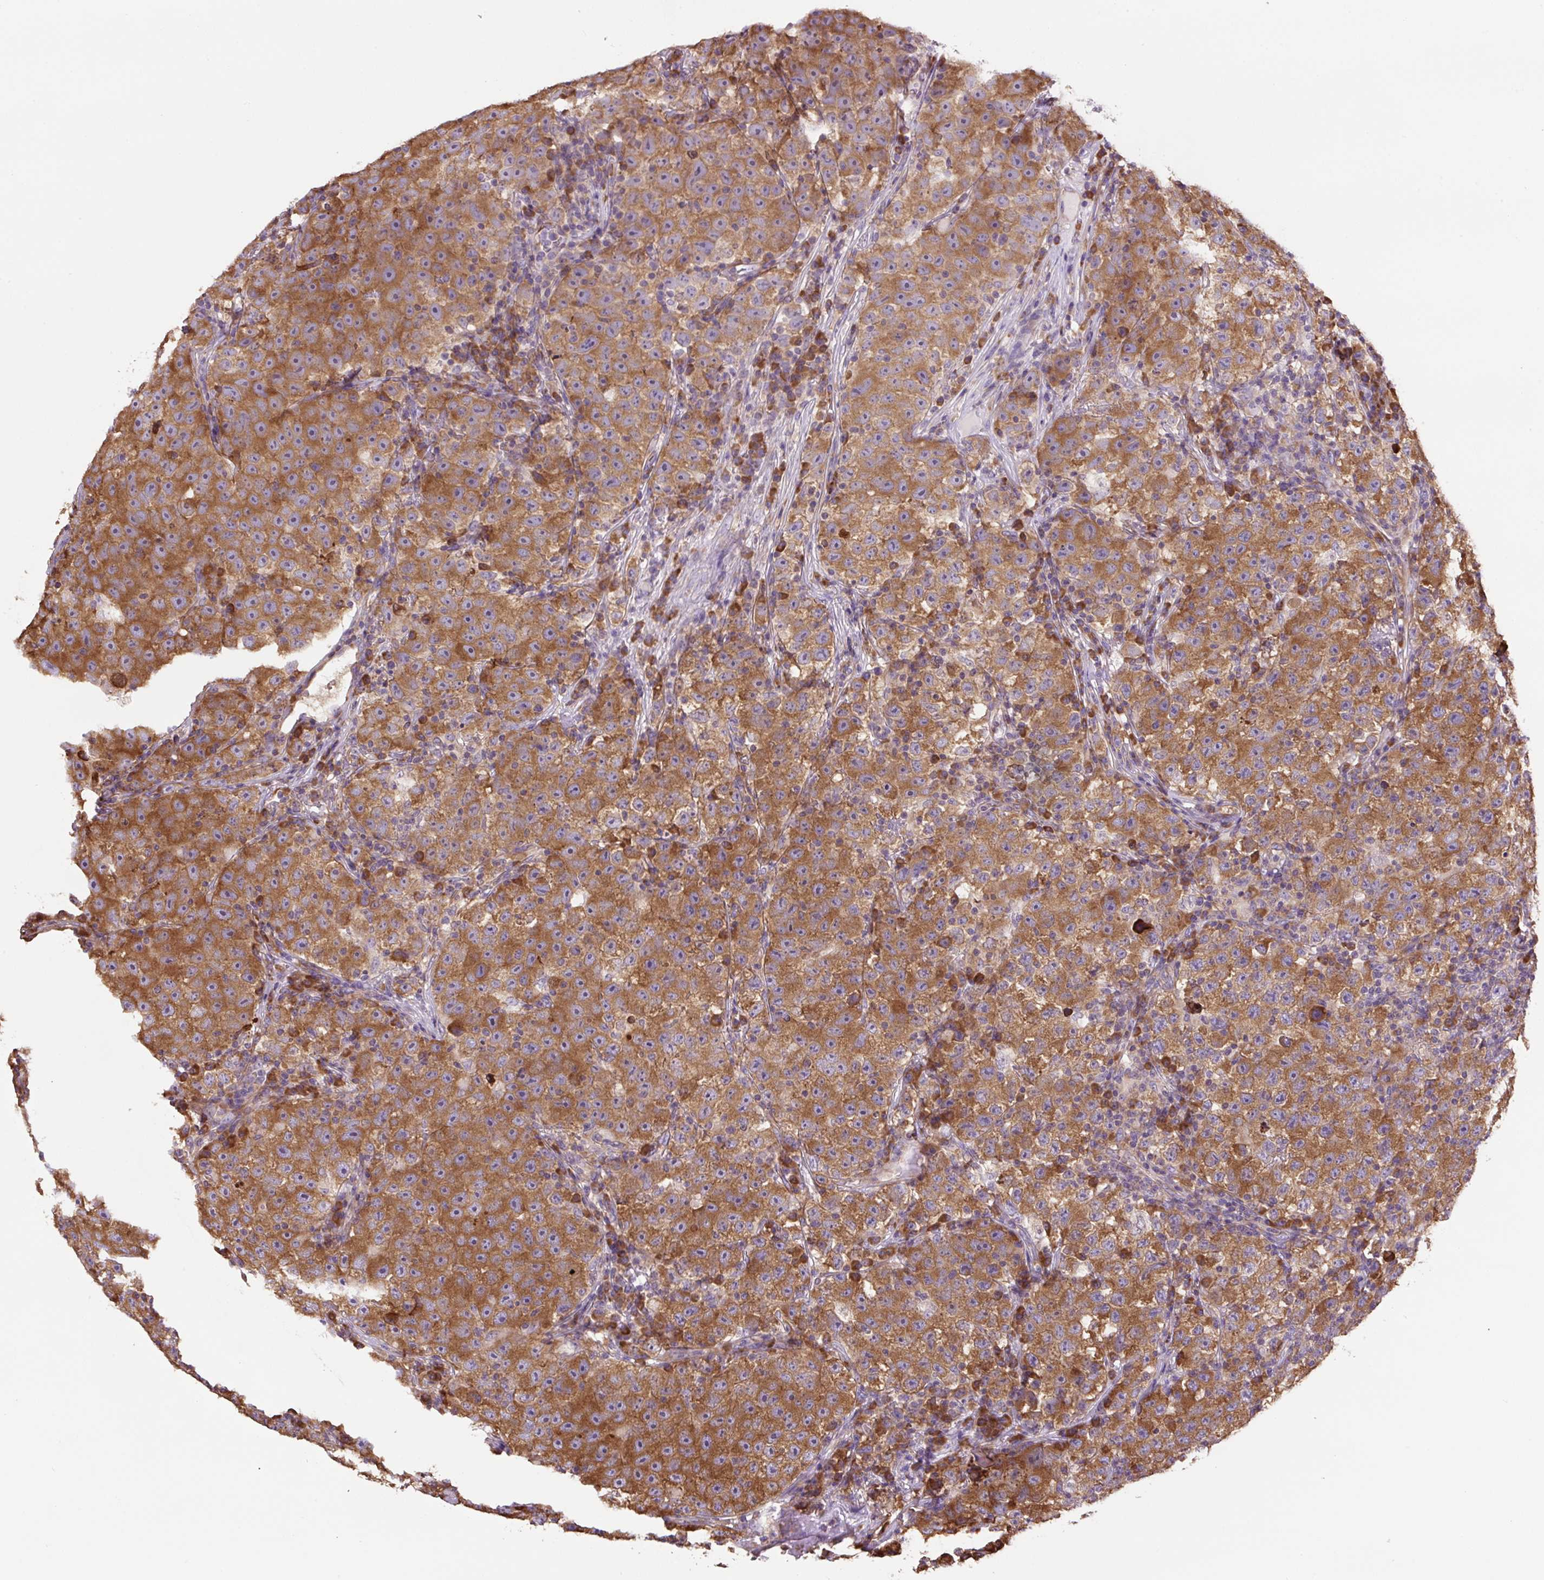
{"staining": {"intensity": "strong", "quantity": ">75%", "location": "cytoplasmic/membranous"}, "tissue": "testis cancer", "cell_type": "Tumor cells", "image_type": "cancer", "snomed": [{"axis": "morphology", "description": "Seminoma, NOS"}, {"axis": "topography", "description": "Testis"}], "caption": "This image displays testis cancer (seminoma) stained with IHC to label a protein in brown. The cytoplasmic/membranous of tumor cells show strong positivity for the protein. Nuclei are counter-stained blue.", "gene": "RPS23", "patient": {"sex": "male", "age": 22}}